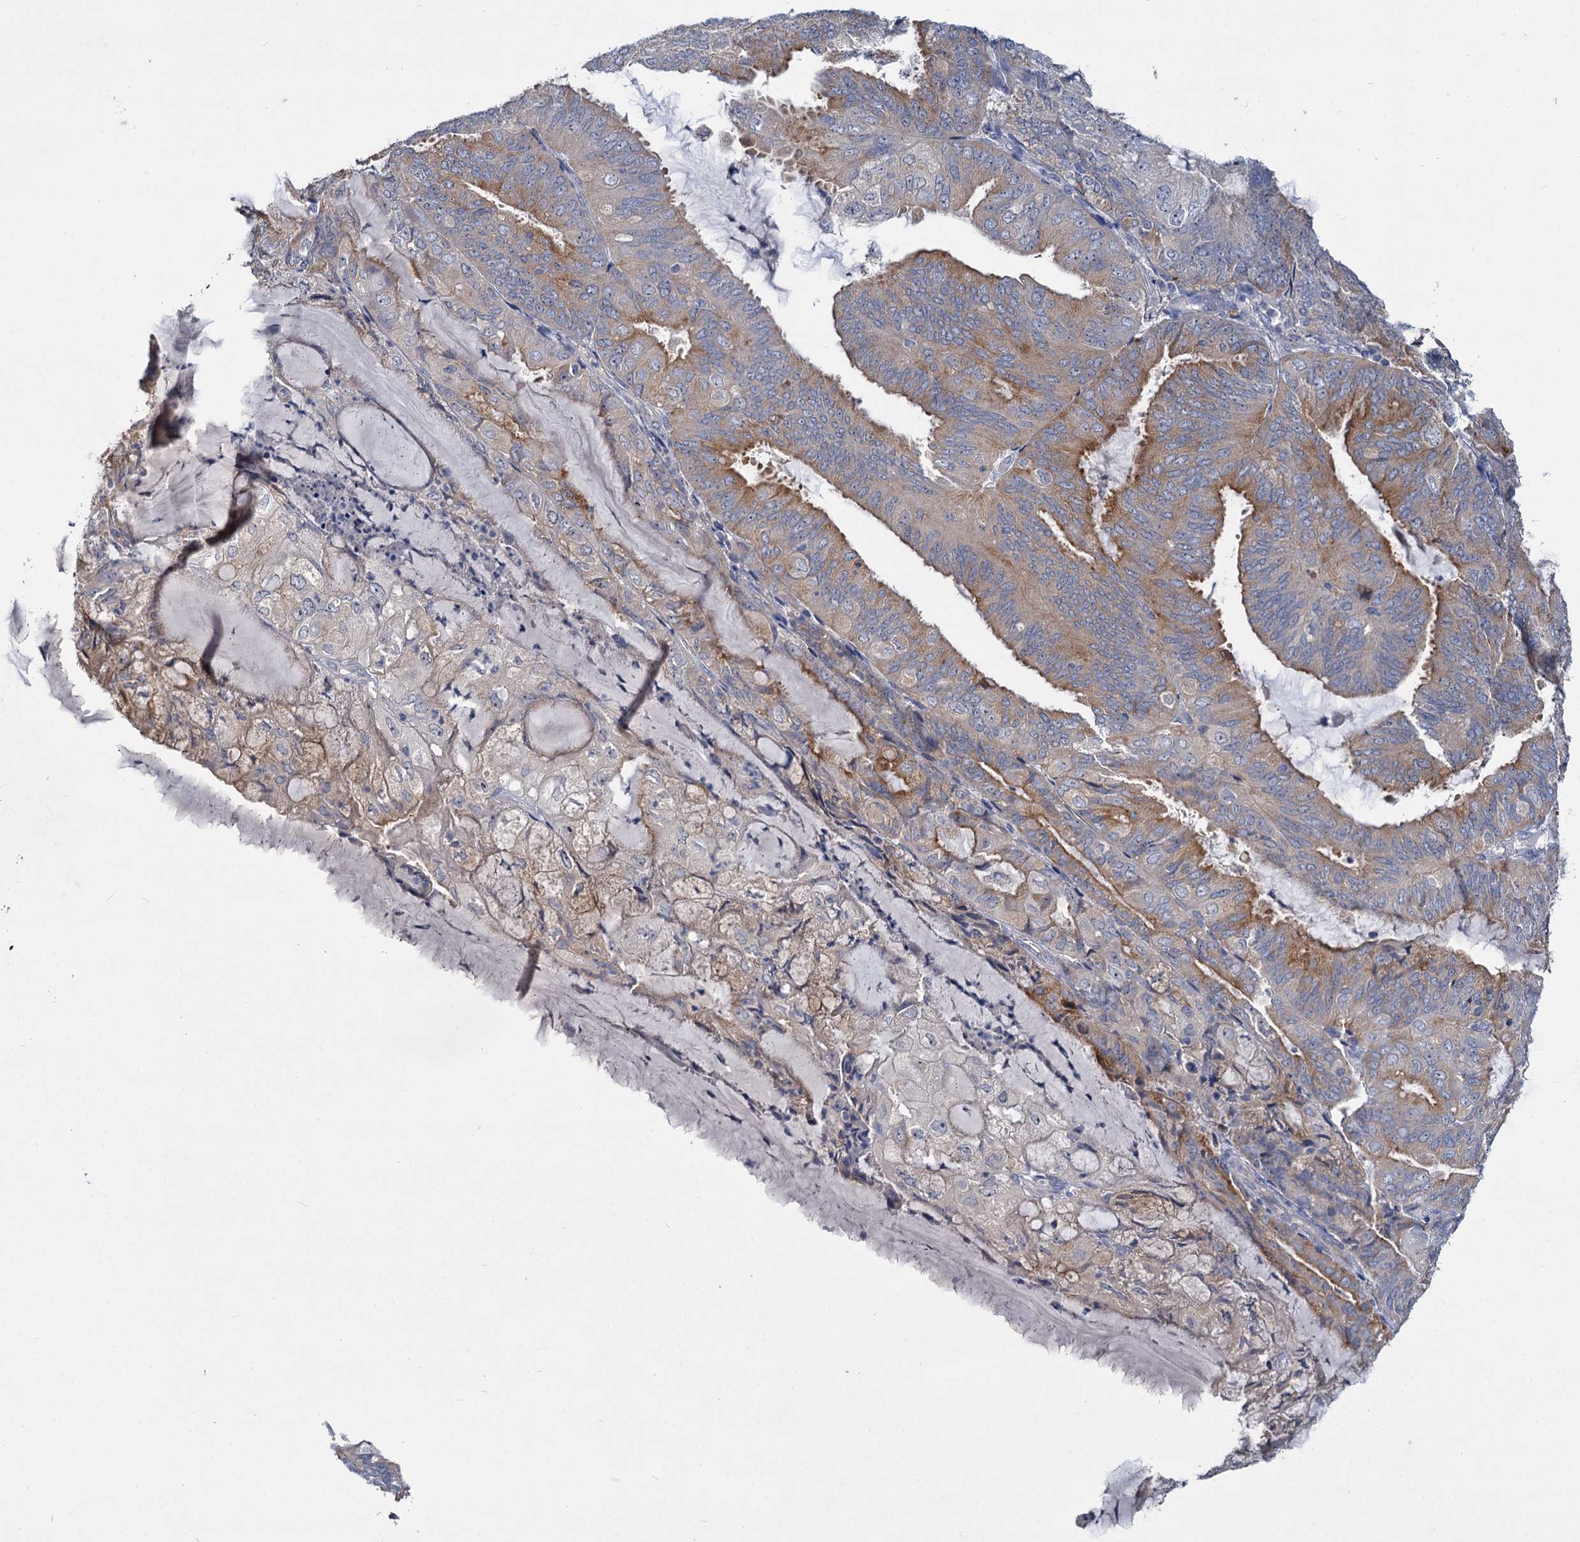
{"staining": {"intensity": "moderate", "quantity": "<25%", "location": "cytoplasmic/membranous"}, "tissue": "endometrial cancer", "cell_type": "Tumor cells", "image_type": "cancer", "snomed": [{"axis": "morphology", "description": "Adenocarcinoma, NOS"}, {"axis": "topography", "description": "Endometrium"}], "caption": "Adenocarcinoma (endometrial) stained for a protein demonstrates moderate cytoplasmic/membranous positivity in tumor cells. (DAB IHC, brown staining for protein, blue staining for nuclei).", "gene": "ATP9A", "patient": {"sex": "female", "age": 81}}